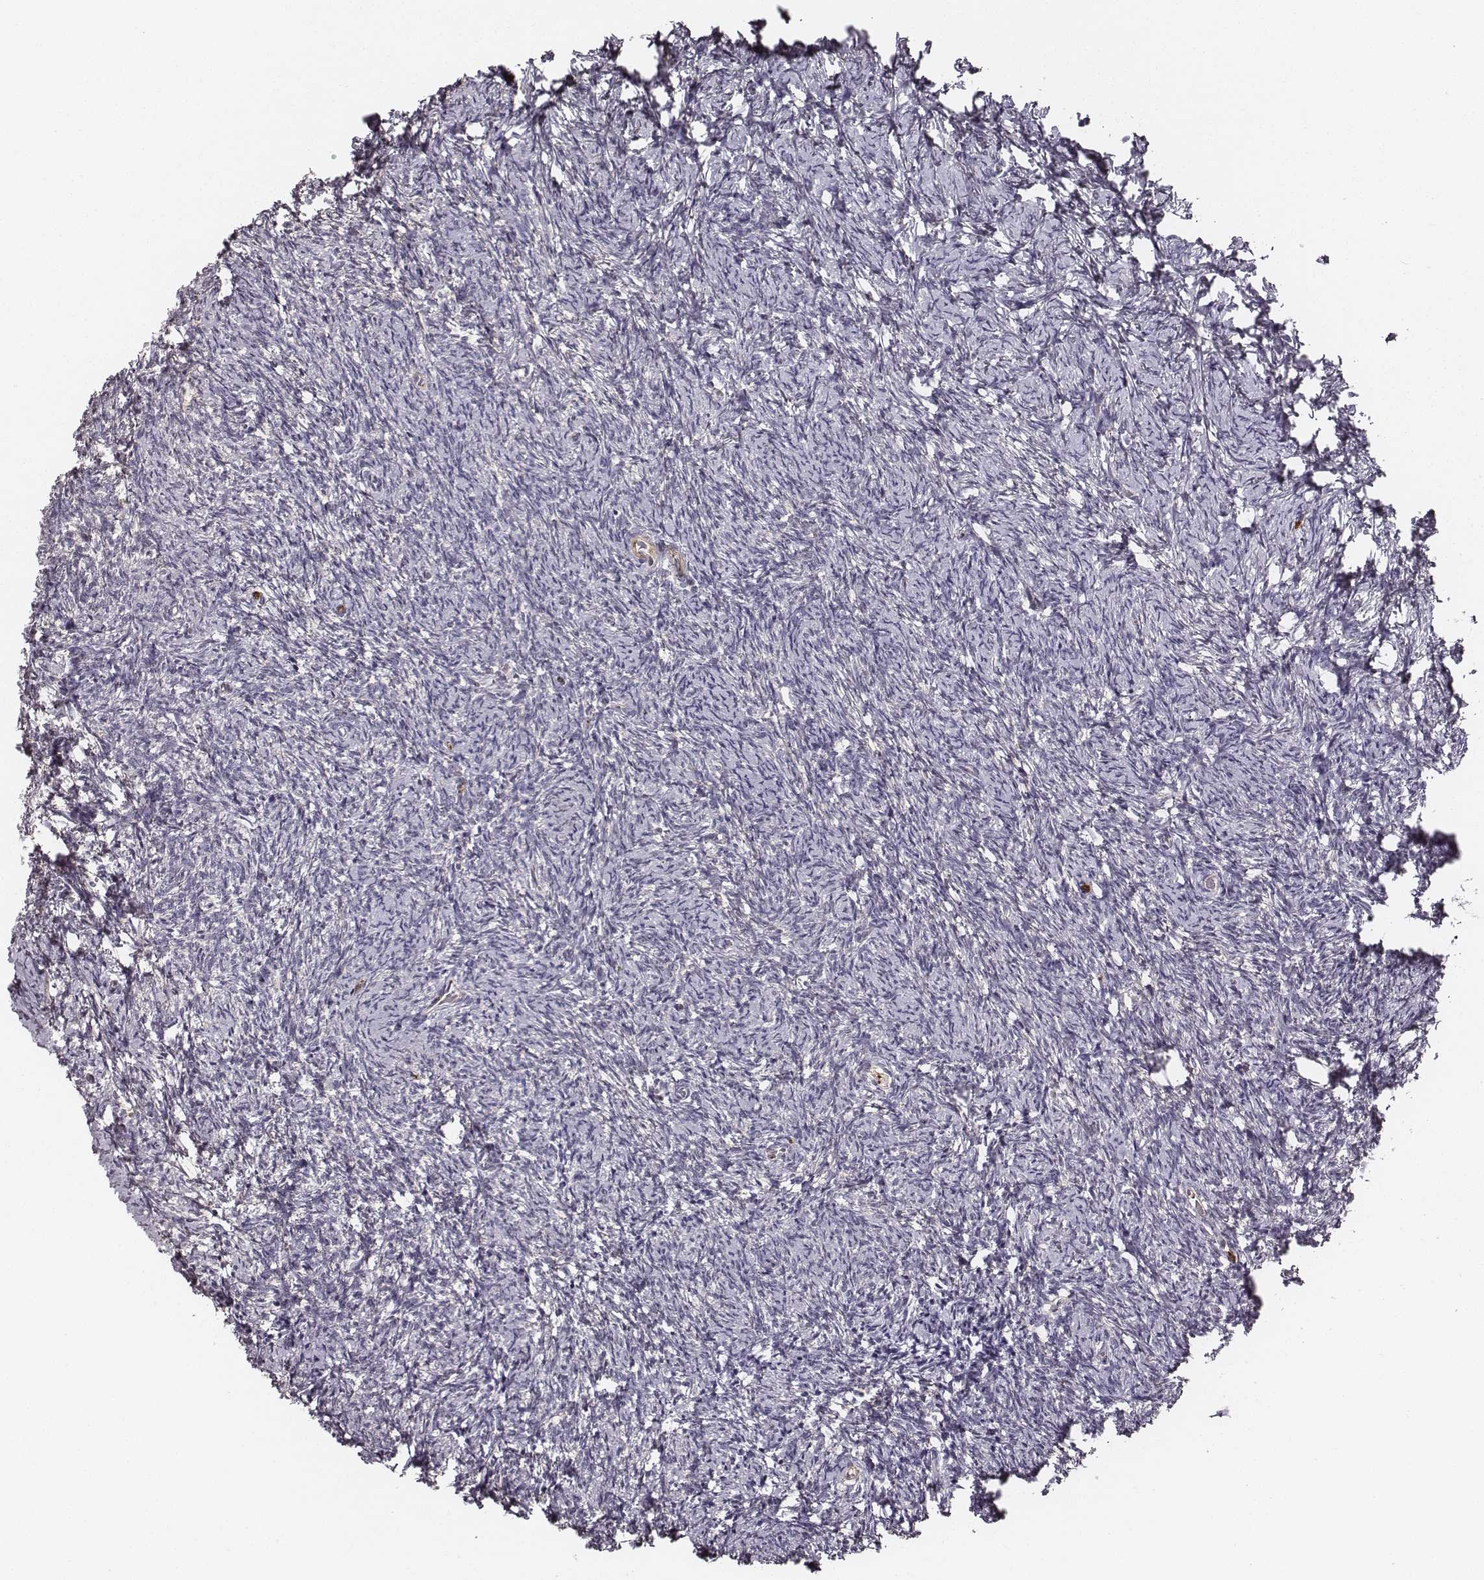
{"staining": {"intensity": "negative", "quantity": "none", "location": "none"}, "tissue": "ovary", "cell_type": "Follicle cells", "image_type": "normal", "snomed": [{"axis": "morphology", "description": "Normal tissue, NOS"}, {"axis": "topography", "description": "Ovary"}], "caption": "Human ovary stained for a protein using immunohistochemistry demonstrates no positivity in follicle cells.", "gene": "ZYX", "patient": {"sex": "female", "age": 39}}